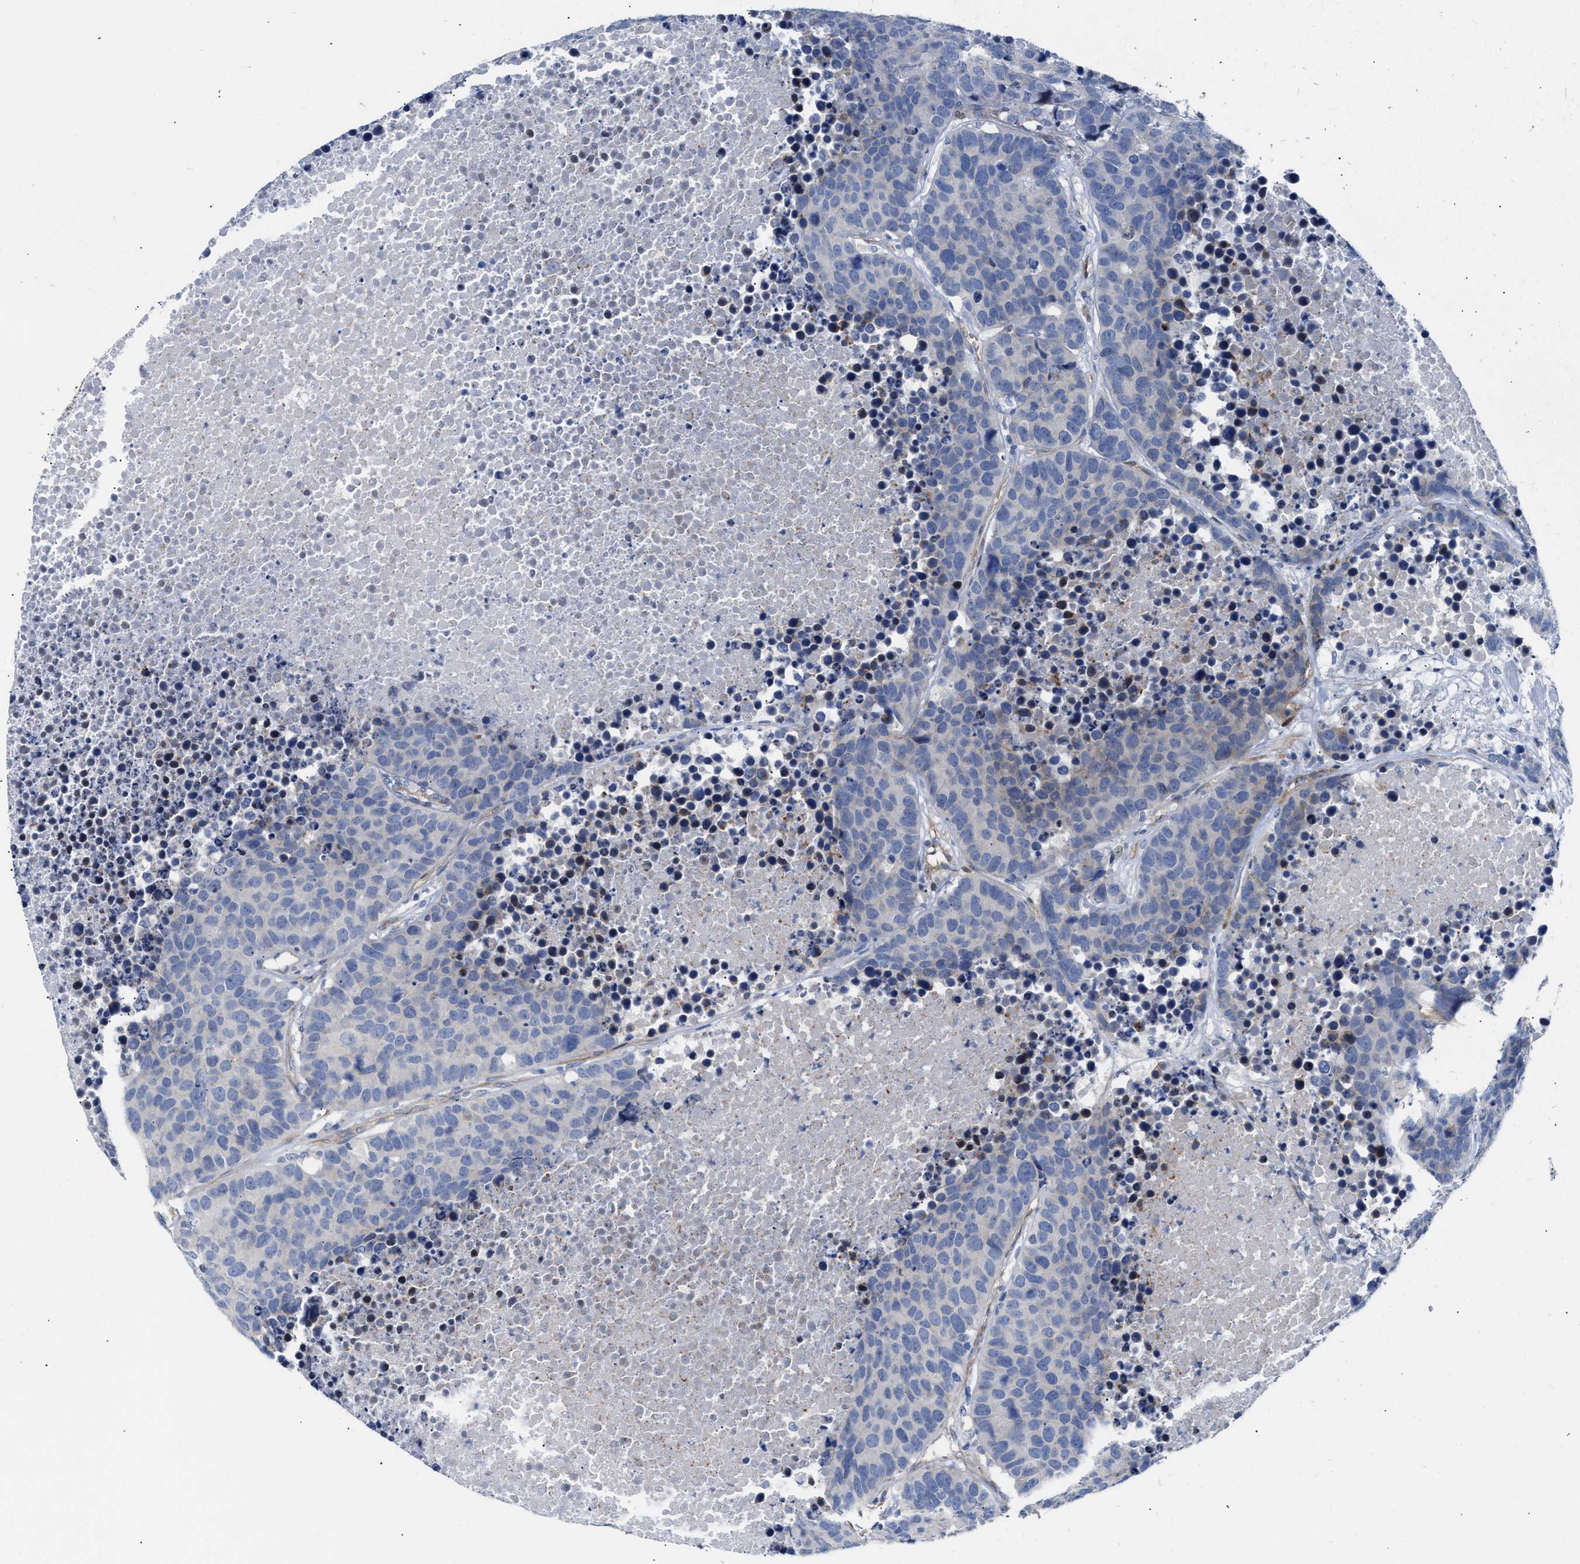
{"staining": {"intensity": "negative", "quantity": "none", "location": "none"}, "tissue": "carcinoid", "cell_type": "Tumor cells", "image_type": "cancer", "snomed": [{"axis": "morphology", "description": "Carcinoid, malignant, NOS"}, {"axis": "topography", "description": "Lung"}], "caption": "This is an immunohistochemistry histopathology image of human malignant carcinoid. There is no positivity in tumor cells.", "gene": "FHL1", "patient": {"sex": "male", "age": 60}}